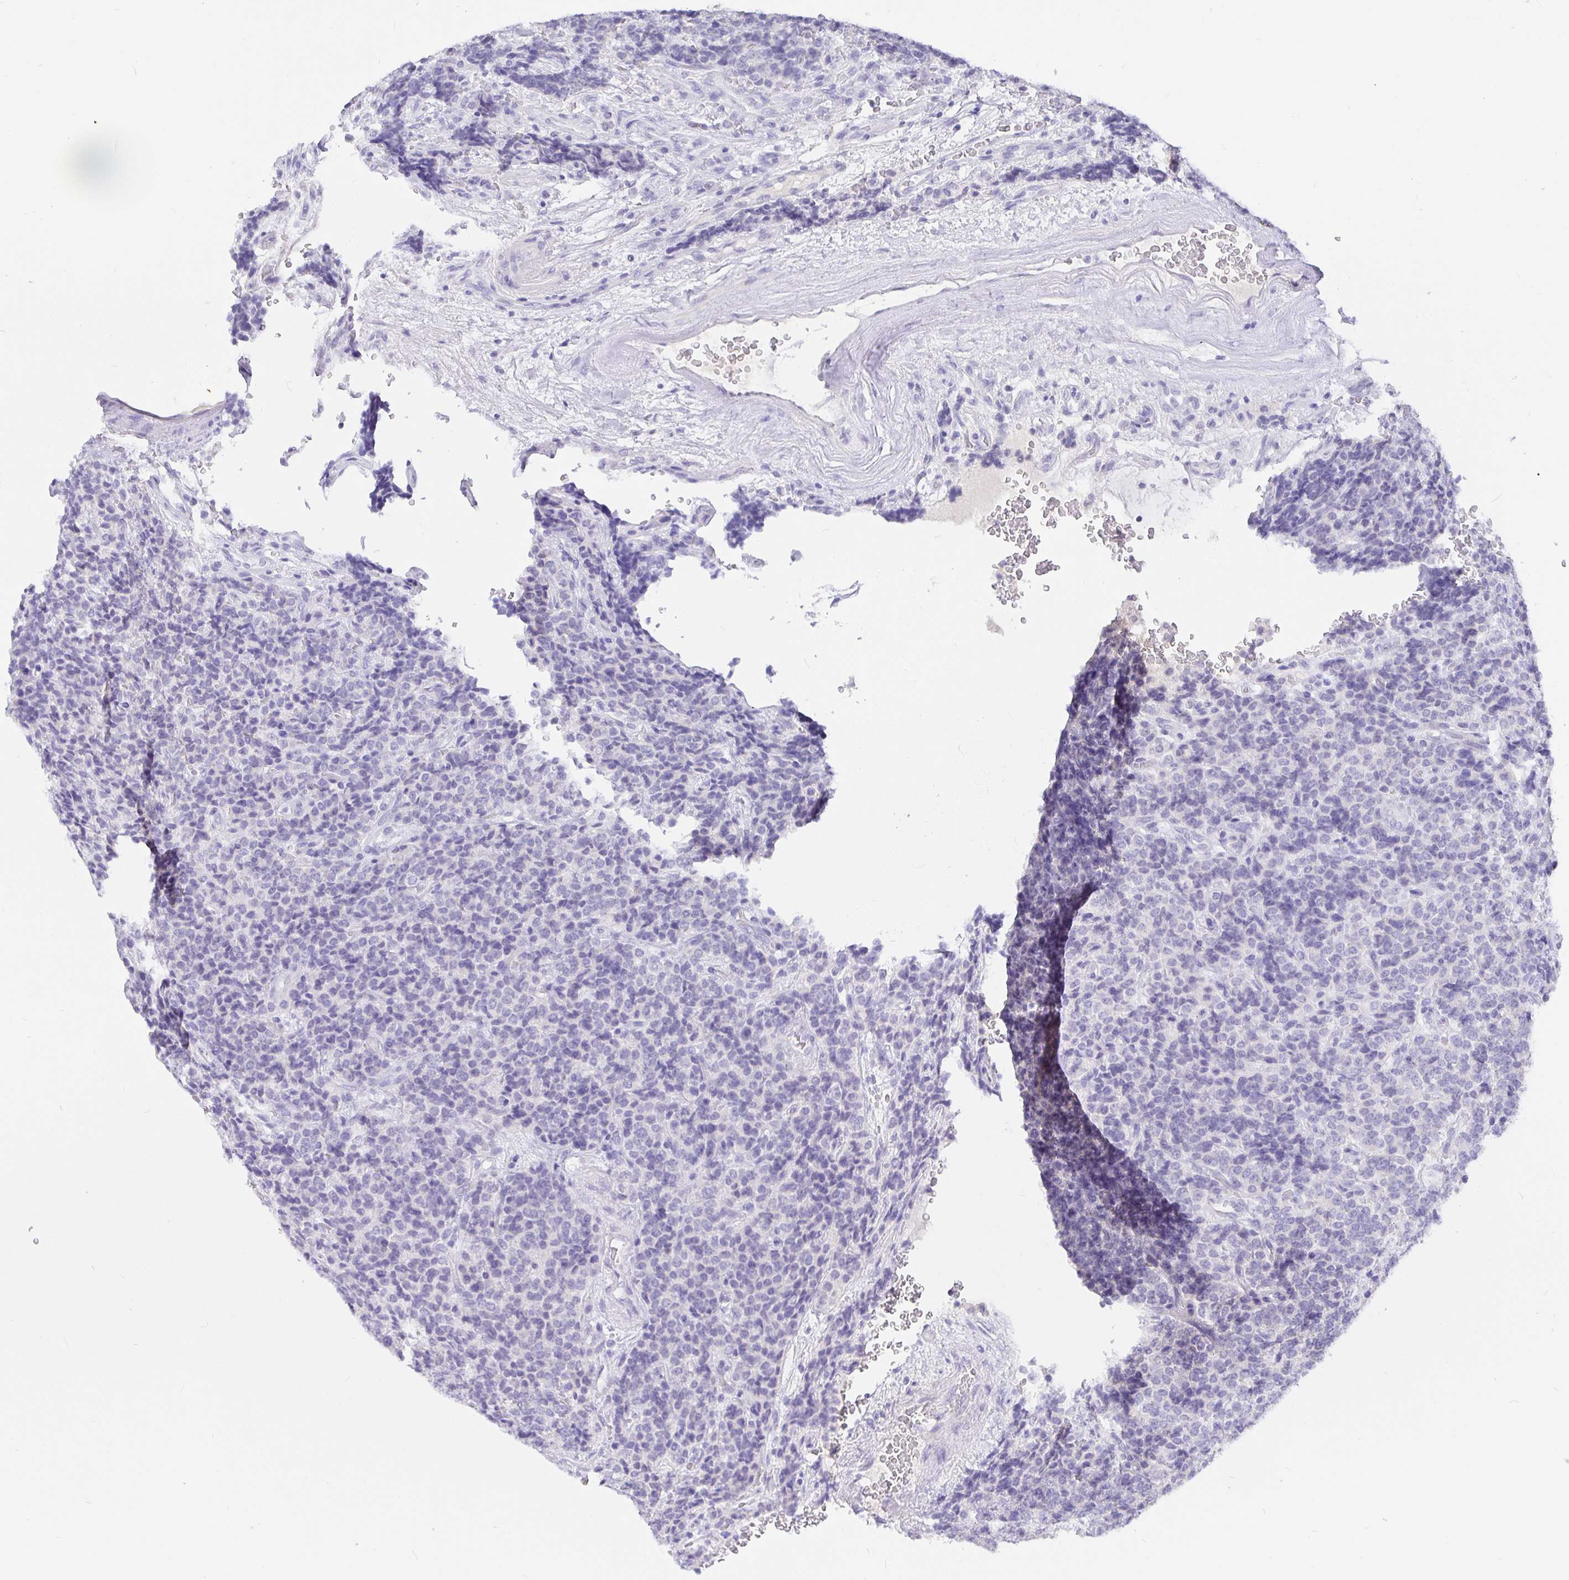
{"staining": {"intensity": "negative", "quantity": "none", "location": "none"}, "tissue": "carcinoid", "cell_type": "Tumor cells", "image_type": "cancer", "snomed": [{"axis": "morphology", "description": "Carcinoid, malignant, NOS"}, {"axis": "topography", "description": "Pancreas"}], "caption": "Immunohistochemical staining of malignant carcinoid displays no significant positivity in tumor cells.", "gene": "EZHIP", "patient": {"sex": "male", "age": 36}}